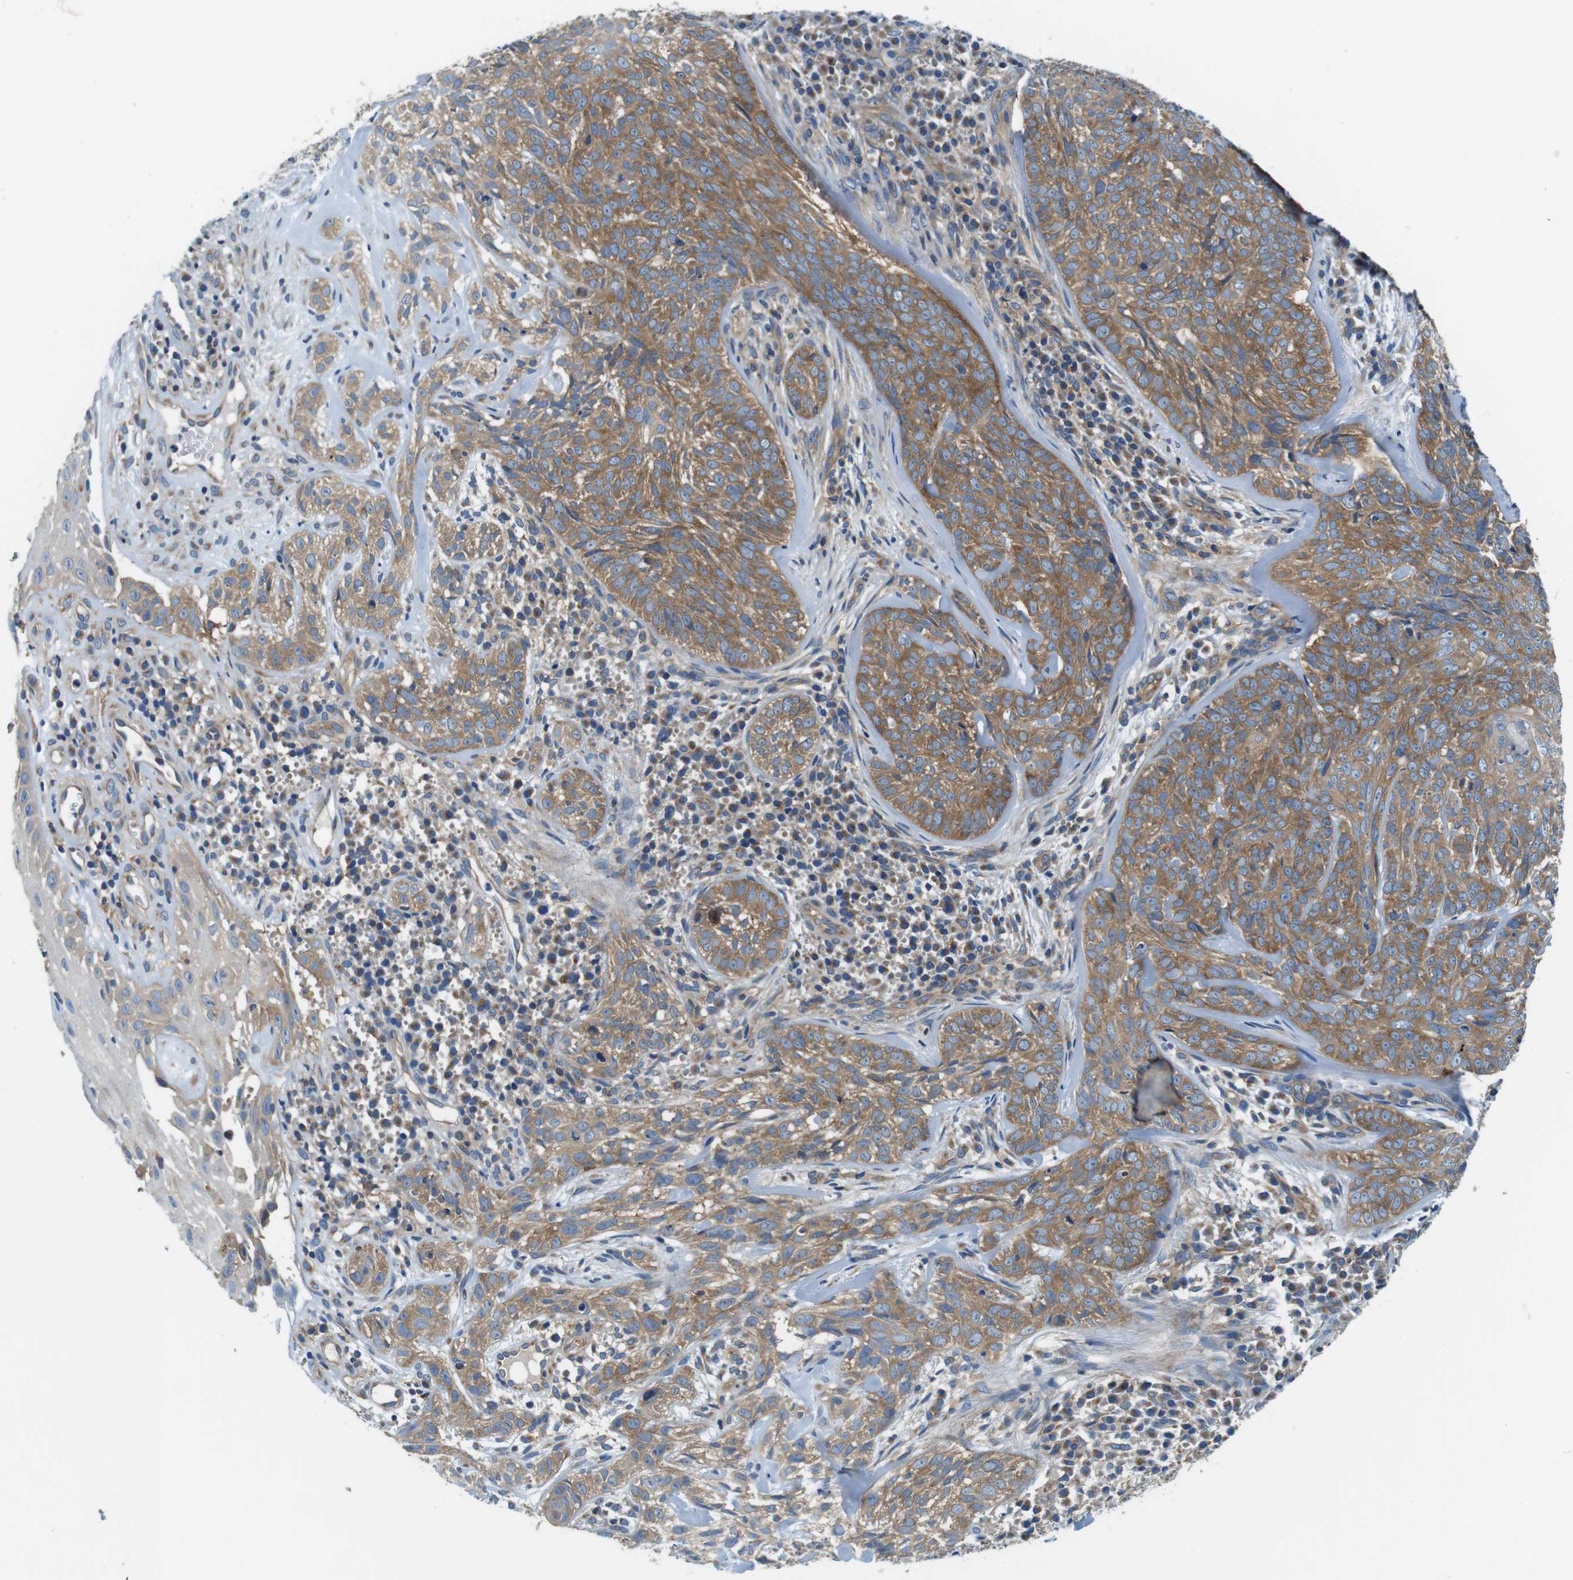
{"staining": {"intensity": "moderate", "quantity": ">75%", "location": "cytoplasmic/membranous"}, "tissue": "skin cancer", "cell_type": "Tumor cells", "image_type": "cancer", "snomed": [{"axis": "morphology", "description": "Basal cell carcinoma"}, {"axis": "topography", "description": "Skin"}], "caption": "Tumor cells reveal medium levels of moderate cytoplasmic/membranous positivity in about >75% of cells in human basal cell carcinoma (skin). (DAB (3,3'-diaminobenzidine) IHC with brightfield microscopy, high magnification).", "gene": "DENND4C", "patient": {"sex": "male", "age": 72}}